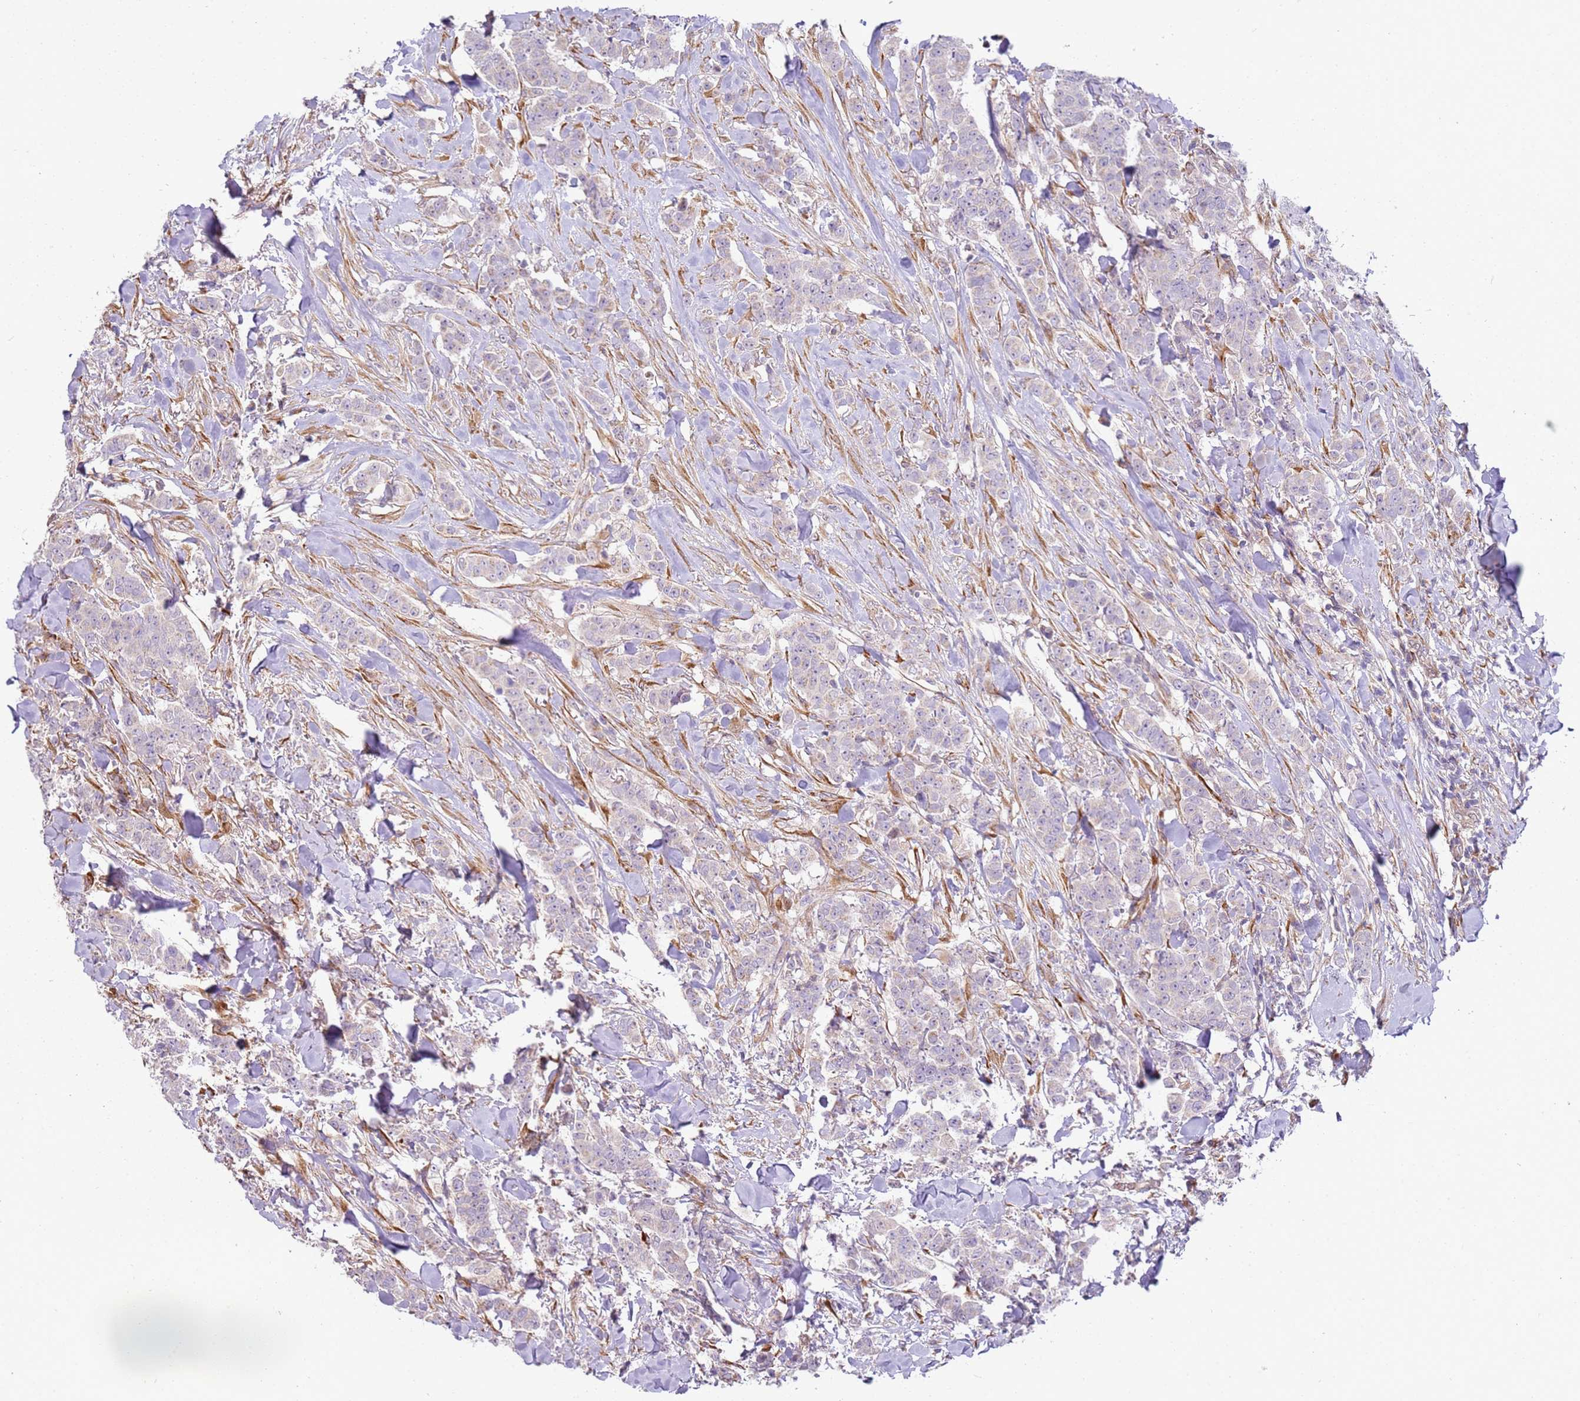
{"staining": {"intensity": "negative", "quantity": "none", "location": "none"}, "tissue": "breast cancer", "cell_type": "Tumor cells", "image_type": "cancer", "snomed": [{"axis": "morphology", "description": "Duct carcinoma"}, {"axis": "topography", "description": "Breast"}], "caption": "Immunohistochemistry (IHC) histopathology image of breast invasive ductal carcinoma stained for a protein (brown), which reveals no positivity in tumor cells.", "gene": "GRAP", "patient": {"sex": "female", "age": 40}}